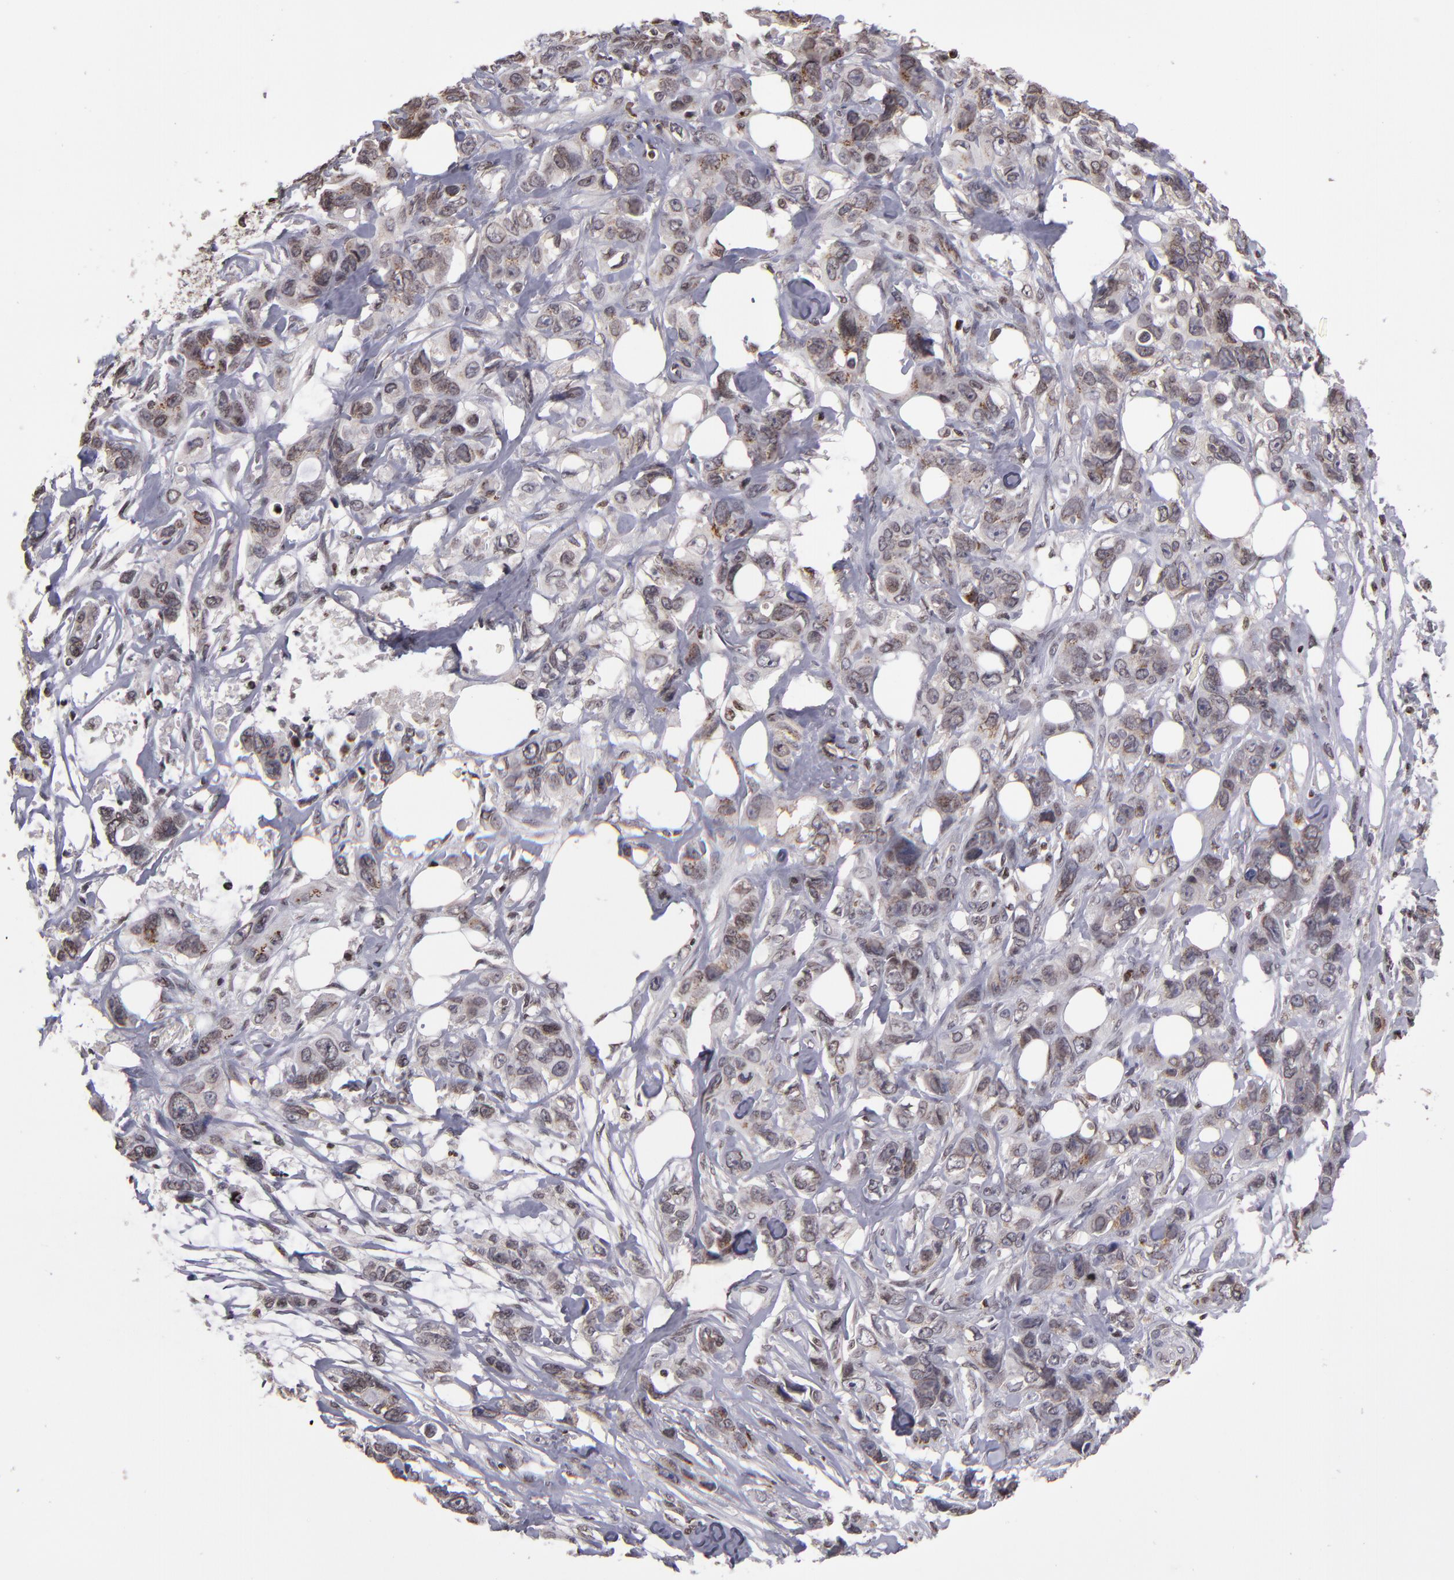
{"staining": {"intensity": "moderate", "quantity": ">75%", "location": "cytoplasmic/membranous,nuclear"}, "tissue": "stomach cancer", "cell_type": "Tumor cells", "image_type": "cancer", "snomed": [{"axis": "morphology", "description": "Adenocarcinoma, NOS"}, {"axis": "topography", "description": "Stomach, upper"}], "caption": "Stomach cancer stained for a protein (brown) displays moderate cytoplasmic/membranous and nuclear positive expression in about >75% of tumor cells.", "gene": "CSDC2", "patient": {"sex": "male", "age": 47}}